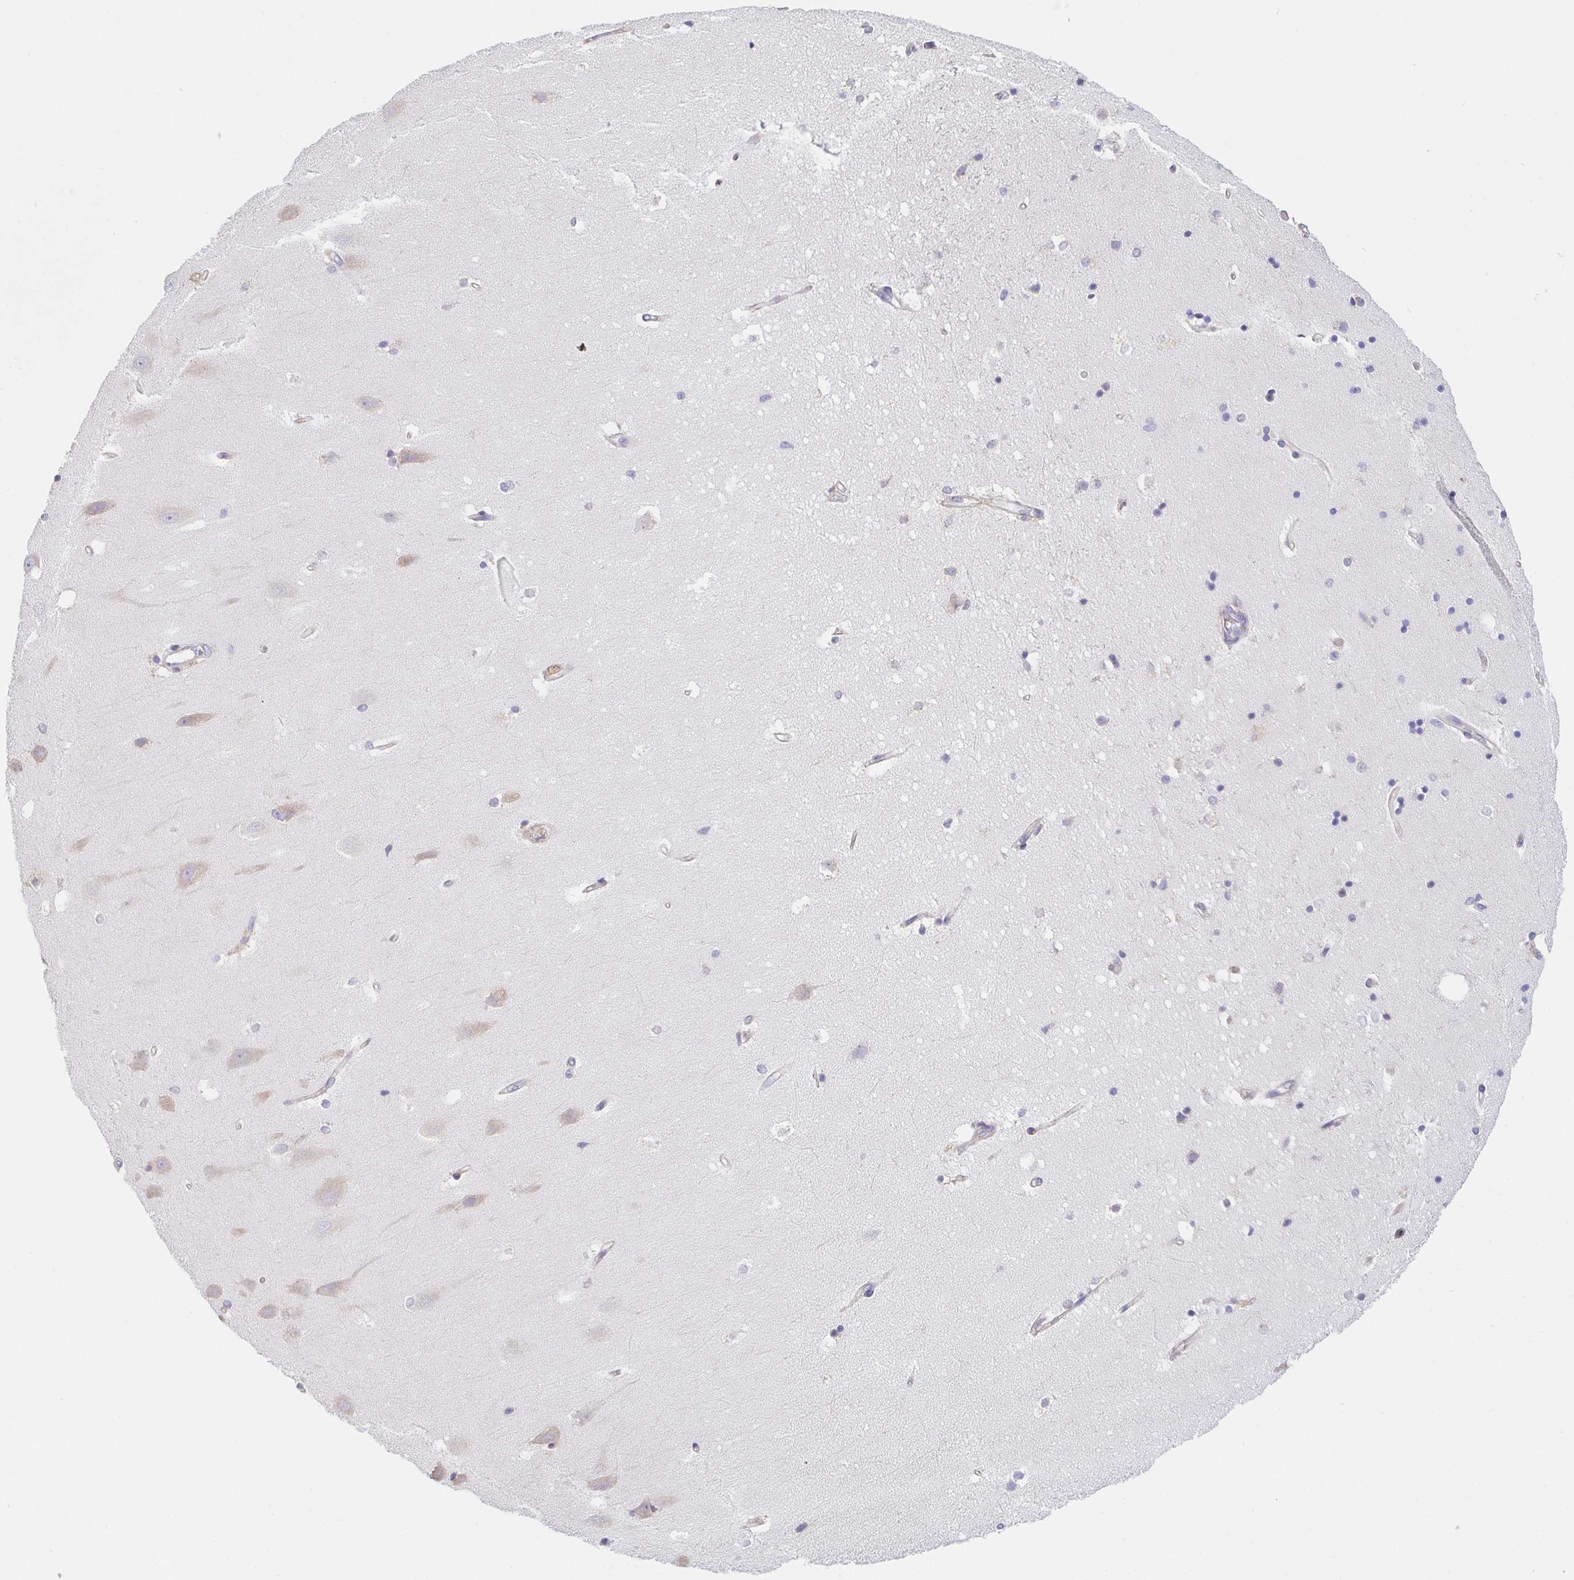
{"staining": {"intensity": "negative", "quantity": "none", "location": "none"}, "tissue": "hippocampus", "cell_type": "Glial cells", "image_type": "normal", "snomed": [{"axis": "morphology", "description": "Normal tissue, NOS"}, {"axis": "topography", "description": "Hippocampus"}], "caption": "The image shows no significant positivity in glial cells of hippocampus.", "gene": "ADAM8", "patient": {"sex": "male", "age": 63}}